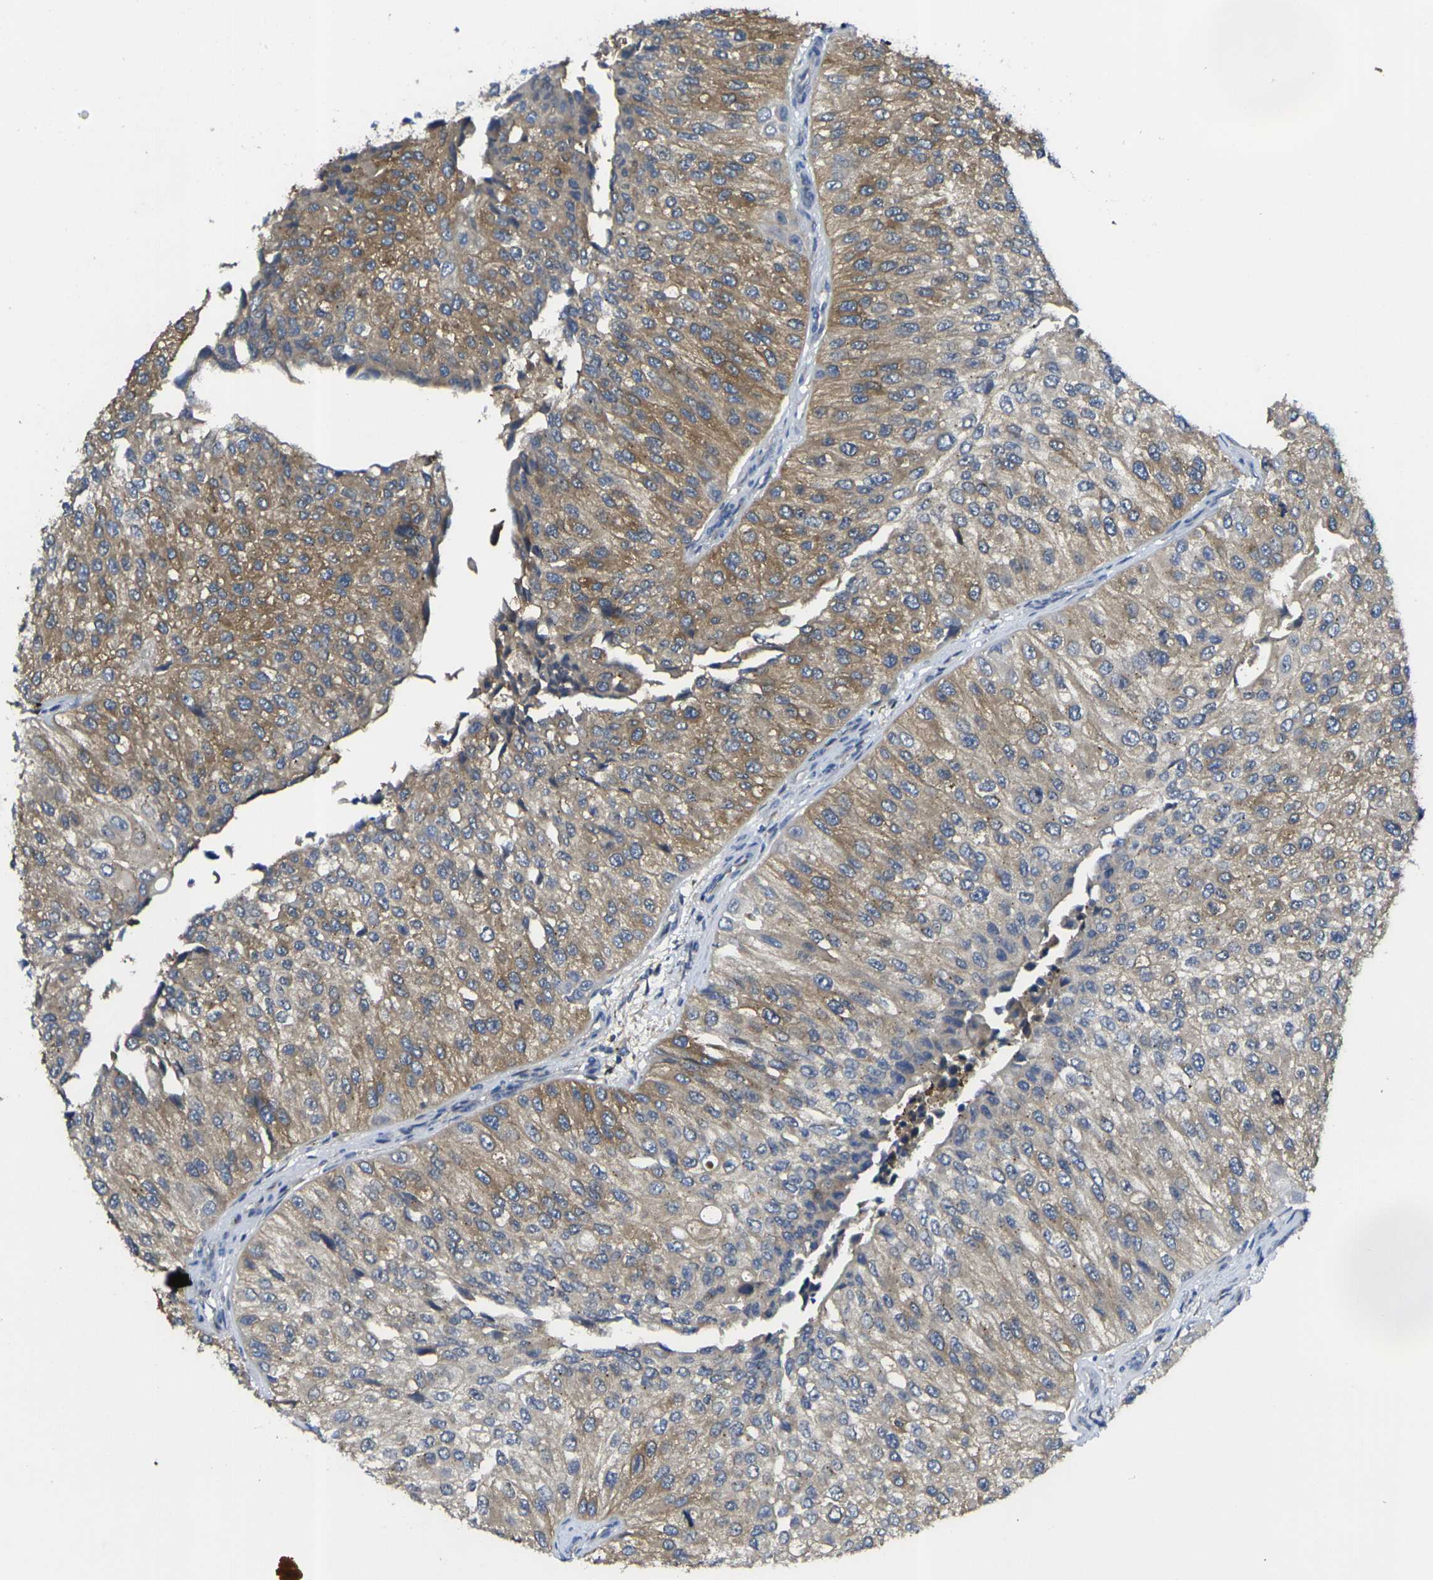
{"staining": {"intensity": "moderate", "quantity": ">75%", "location": "cytoplasmic/membranous"}, "tissue": "urothelial cancer", "cell_type": "Tumor cells", "image_type": "cancer", "snomed": [{"axis": "morphology", "description": "Urothelial carcinoma, High grade"}, {"axis": "topography", "description": "Kidney"}, {"axis": "topography", "description": "Urinary bladder"}], "caption": "High-grade urothelial carcinoma tissue demonstrates moderate cytoplasmic/membranous positivity in approximately >75% of tumor cells The protein is shown in brown color, while the nuclei are stained blue.", "gene": "GNA12", "patient": {"sex": "male", "age": 77}}